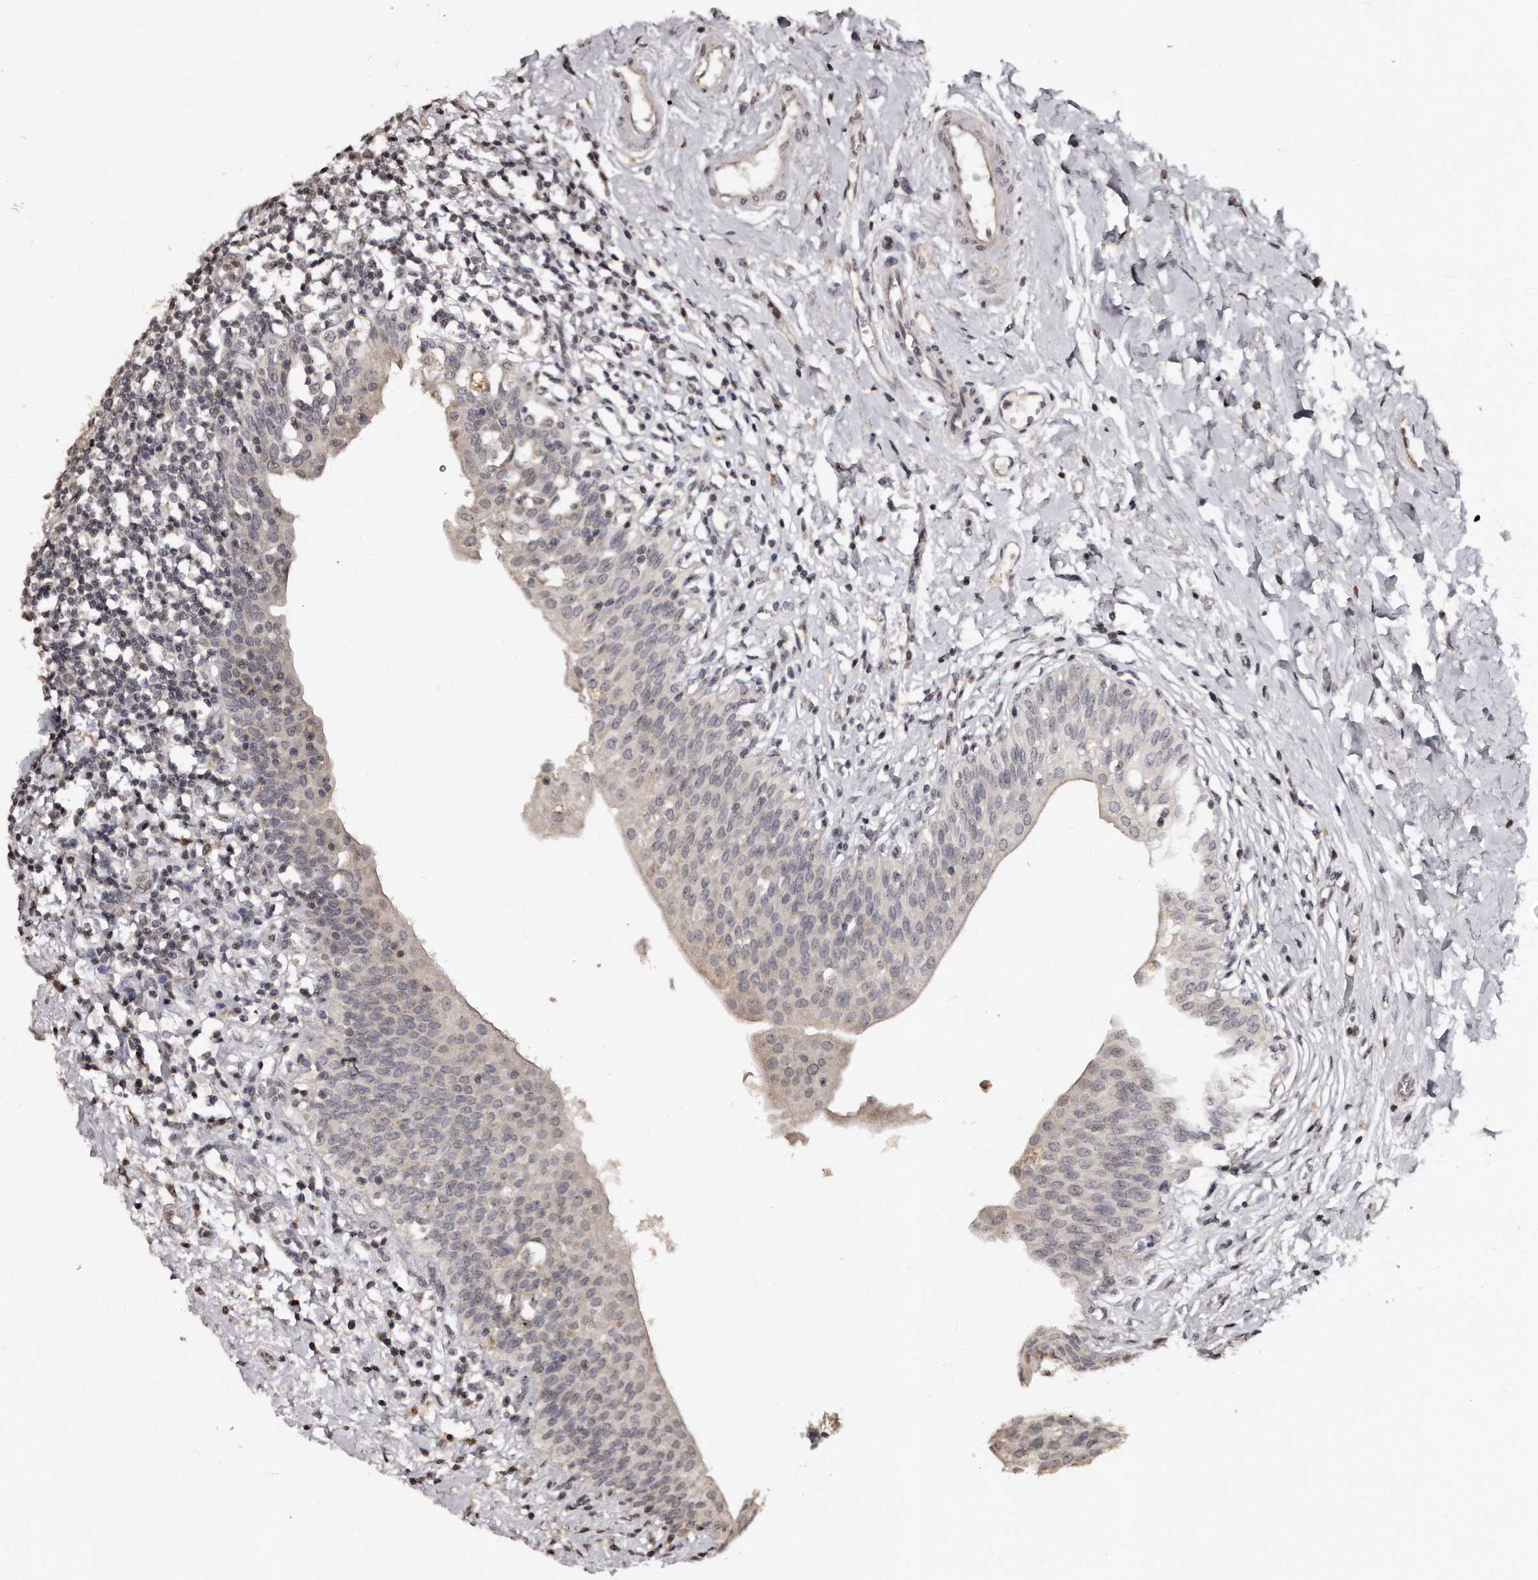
{"staining": {"intensity": "weak", "quantity": "25%-75%", "location": "cytoplasmic/membranous,nuclear"}, "tissue": "urinary bladder", "cell_type": "Urothelial cells", "image_type": "normal", "snomed": [{"axis": "morphology", "description": "Normal tissue, NOS"}, {"axis": "topography", "description": "Urinary bladder"}], "caption": "Benign urinary bladder was stained to show a protein in brown. There is low levels of weak cytoplasmic/membranous,nuclear staining in about 25%-75% of urothelial cells.", "gene": "TSHR", "patient": {"sex": "male", "age": 83}}